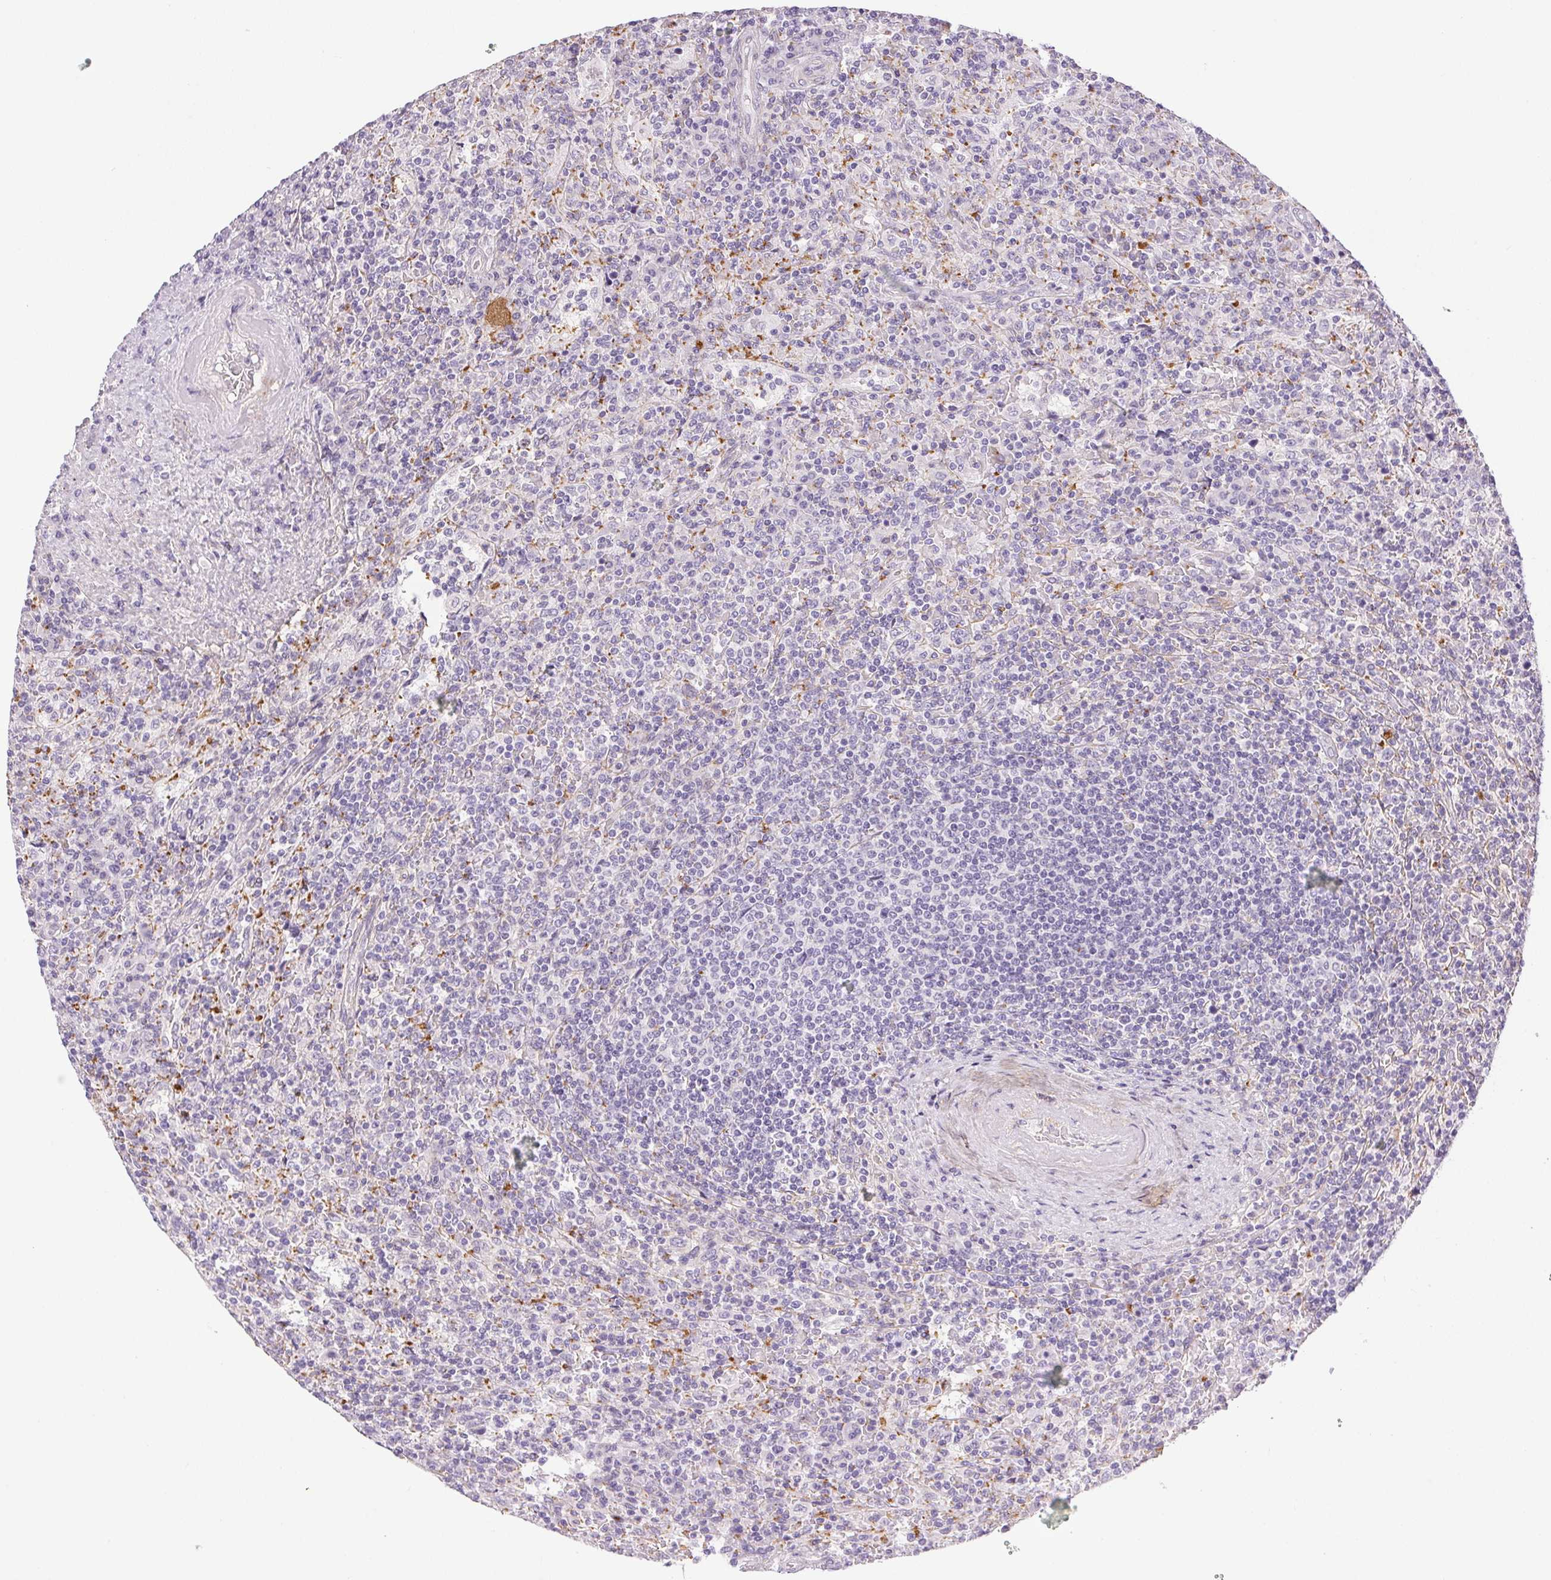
{"staining": {"intensity": "negative", "quantity": "none", "location": "none"}, "tissue": "lymphoma", "cell_type": "Tumor cells", "image_type": "cancer", "snomed": [{"axis": "morphology", "description": "Malignant lymphoma, non-Hodgkin's type, Low grade"}, {"axis": "topography", "description": "Spleen"}], "caption": "Immunohistochemical staining of human lymphoma demonstrates no significant staining in tumor cells. The staining was performed using DAB (3,3'-diaminobenzidine) to visualize the protein expression in brown, while the nuclei were stained in blue with hematoxylin (Magnification: 20x).", "gene": "PRL", "patient": {"sex": "male", "age": 62}}